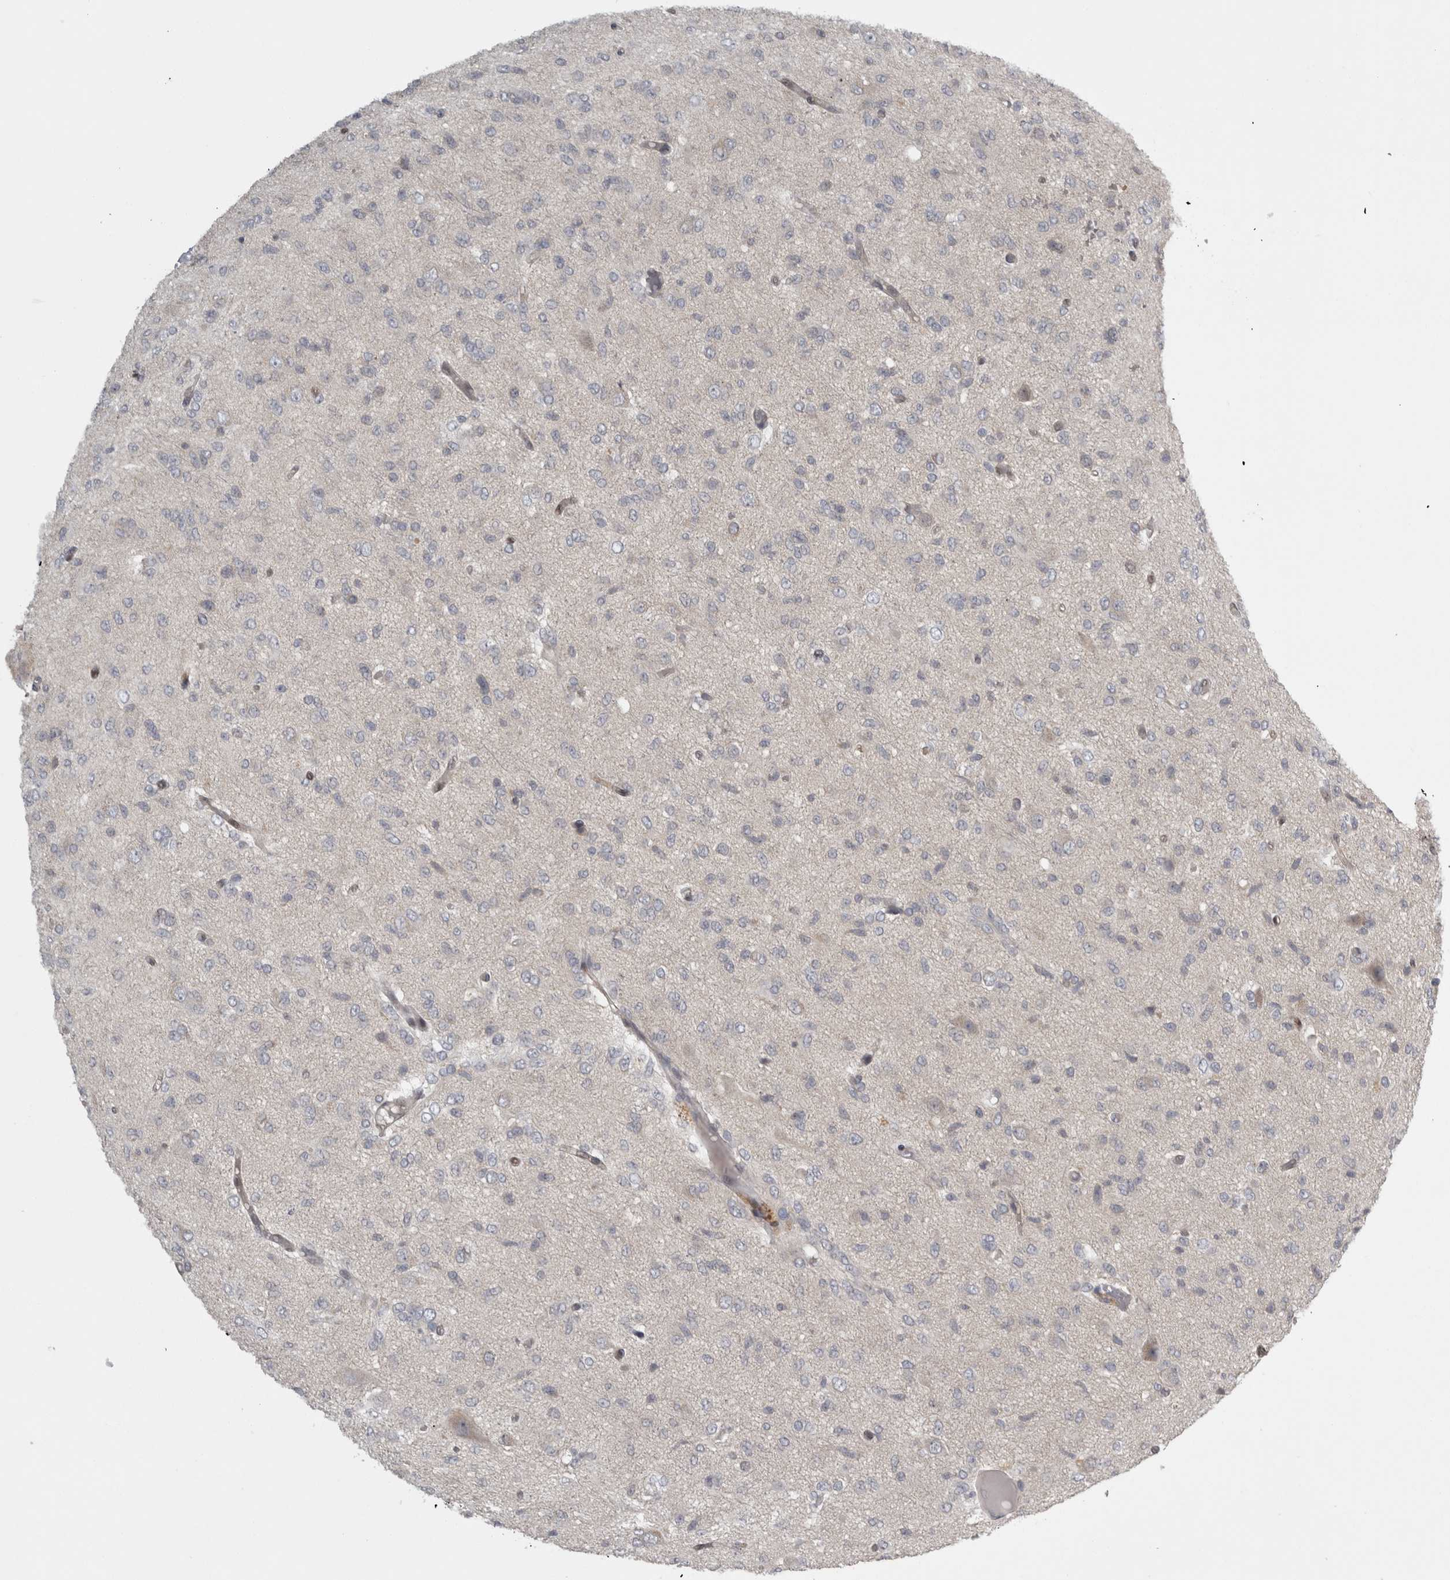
{"staining": {"intensity": "negative", "quantity": "none", "location": "none"}, "tissue": "glioma", "cell_type": "Tumor cells", "image_type": "cancer", "snomed": [{"axis": "morphology", "description": "Glioma, malignant, High grade"}, {"axis": "topography", "description": "Brain"}], "caption": "This image is of glioma stained with immunohistochemistry to label a protein in brown with the nuclei are counter-stained blue. There is no positivity in tumor cells.", "gene": "SLCO5A1", "patient": {"sex": "female", "age": 59}}